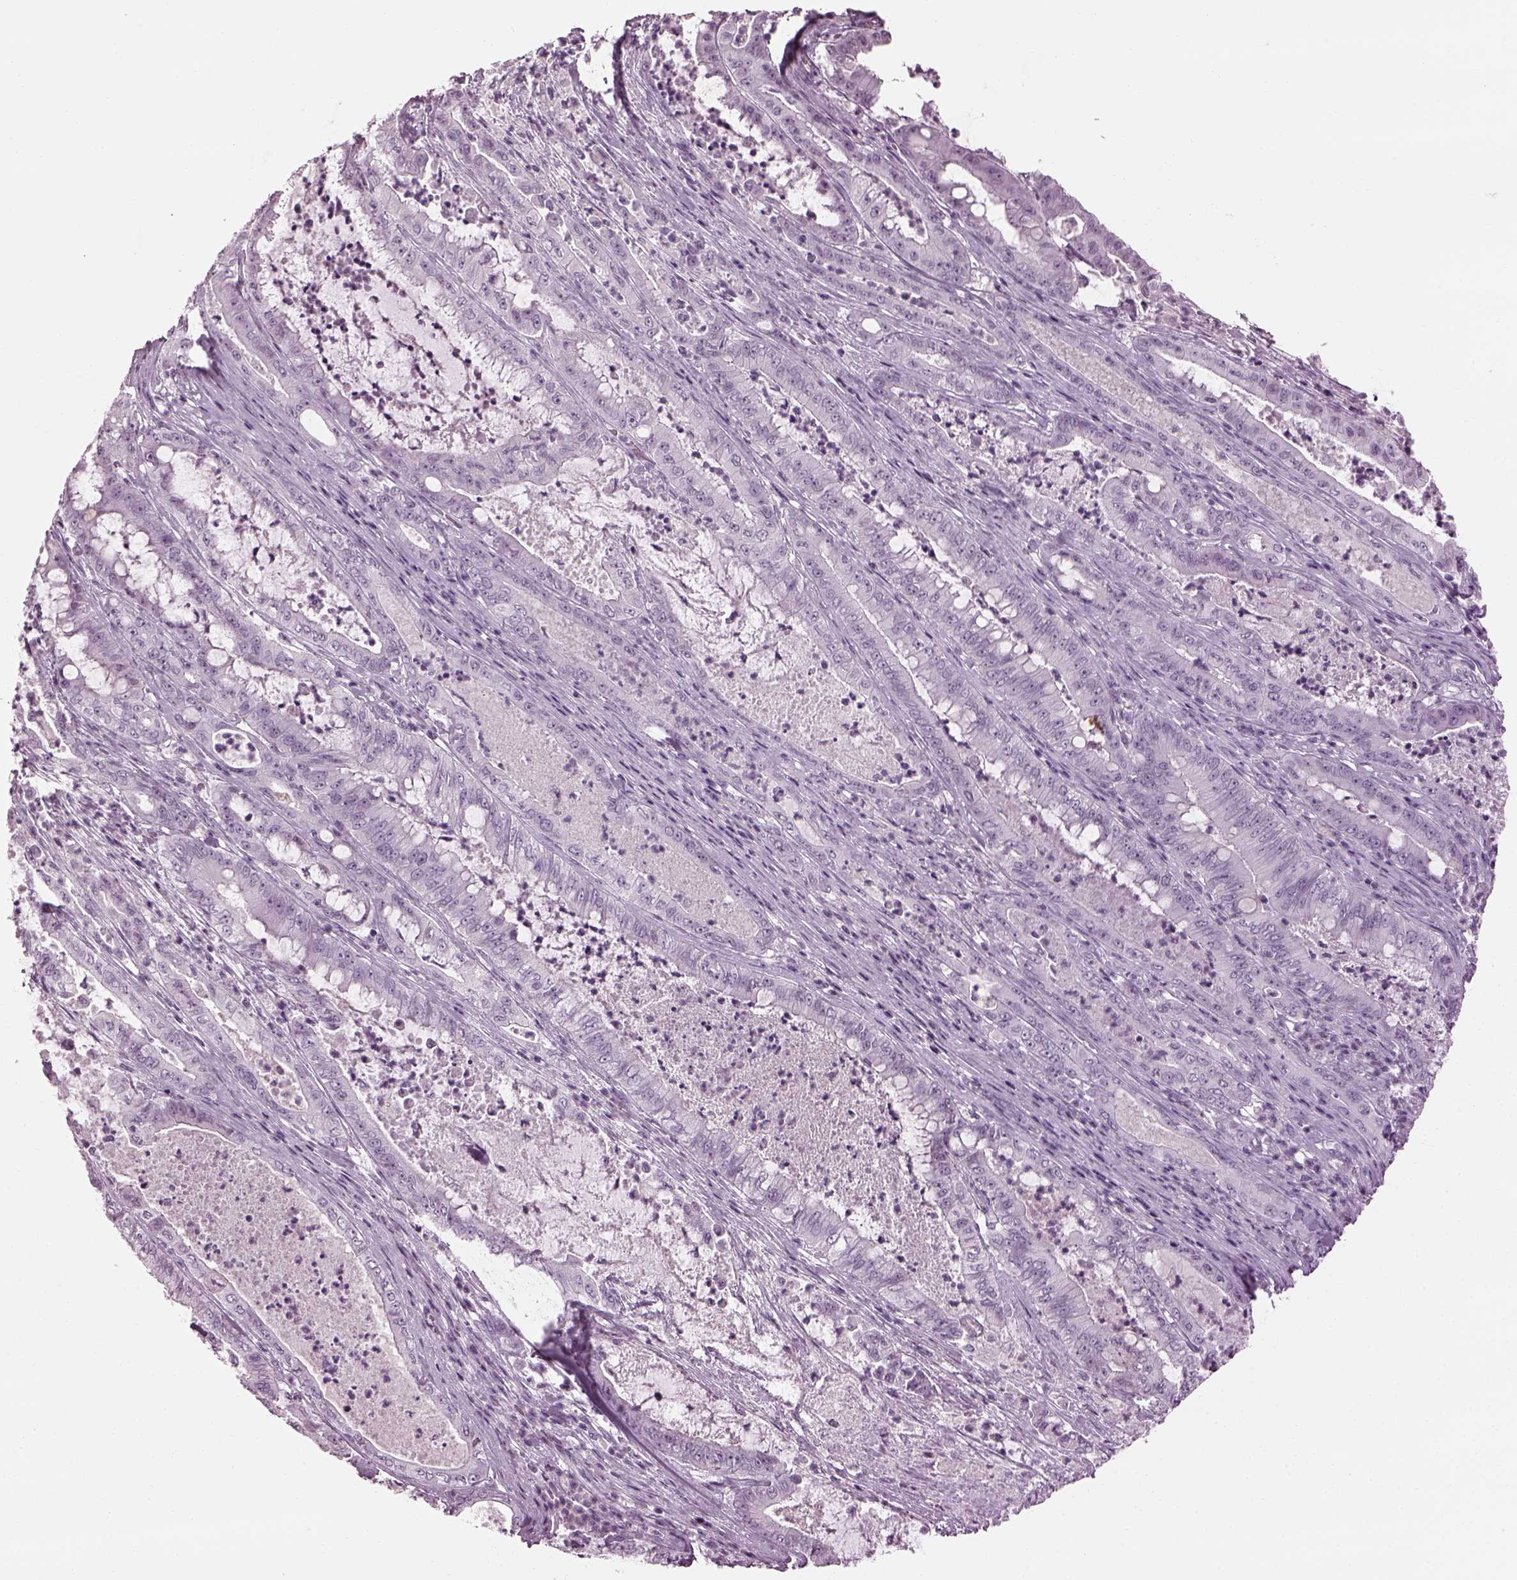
{"staining": {"intensity": "weak", "quantity": "<25%", "location": "nuclear"}, "tissue": "pancreatic cancer", "cell_type": "Tumor cells", "image_type": "cancer", "snomed": [{"axis": "morphology", "description": "Adenocarcinoma, NOS"}, {"axis": "topography", "description": "Pancreas"}], "caption": "Immunohistochemistry (IHC) image of neoplastic tissue: human adenocarcinoma (pancreatic) stained with DAB (3,3'-diaminobenzidine) reveals no significant protein expression in tumor cells.", "gene": "ADGRG2", "patient": {"sex": "male", "age": 71}}